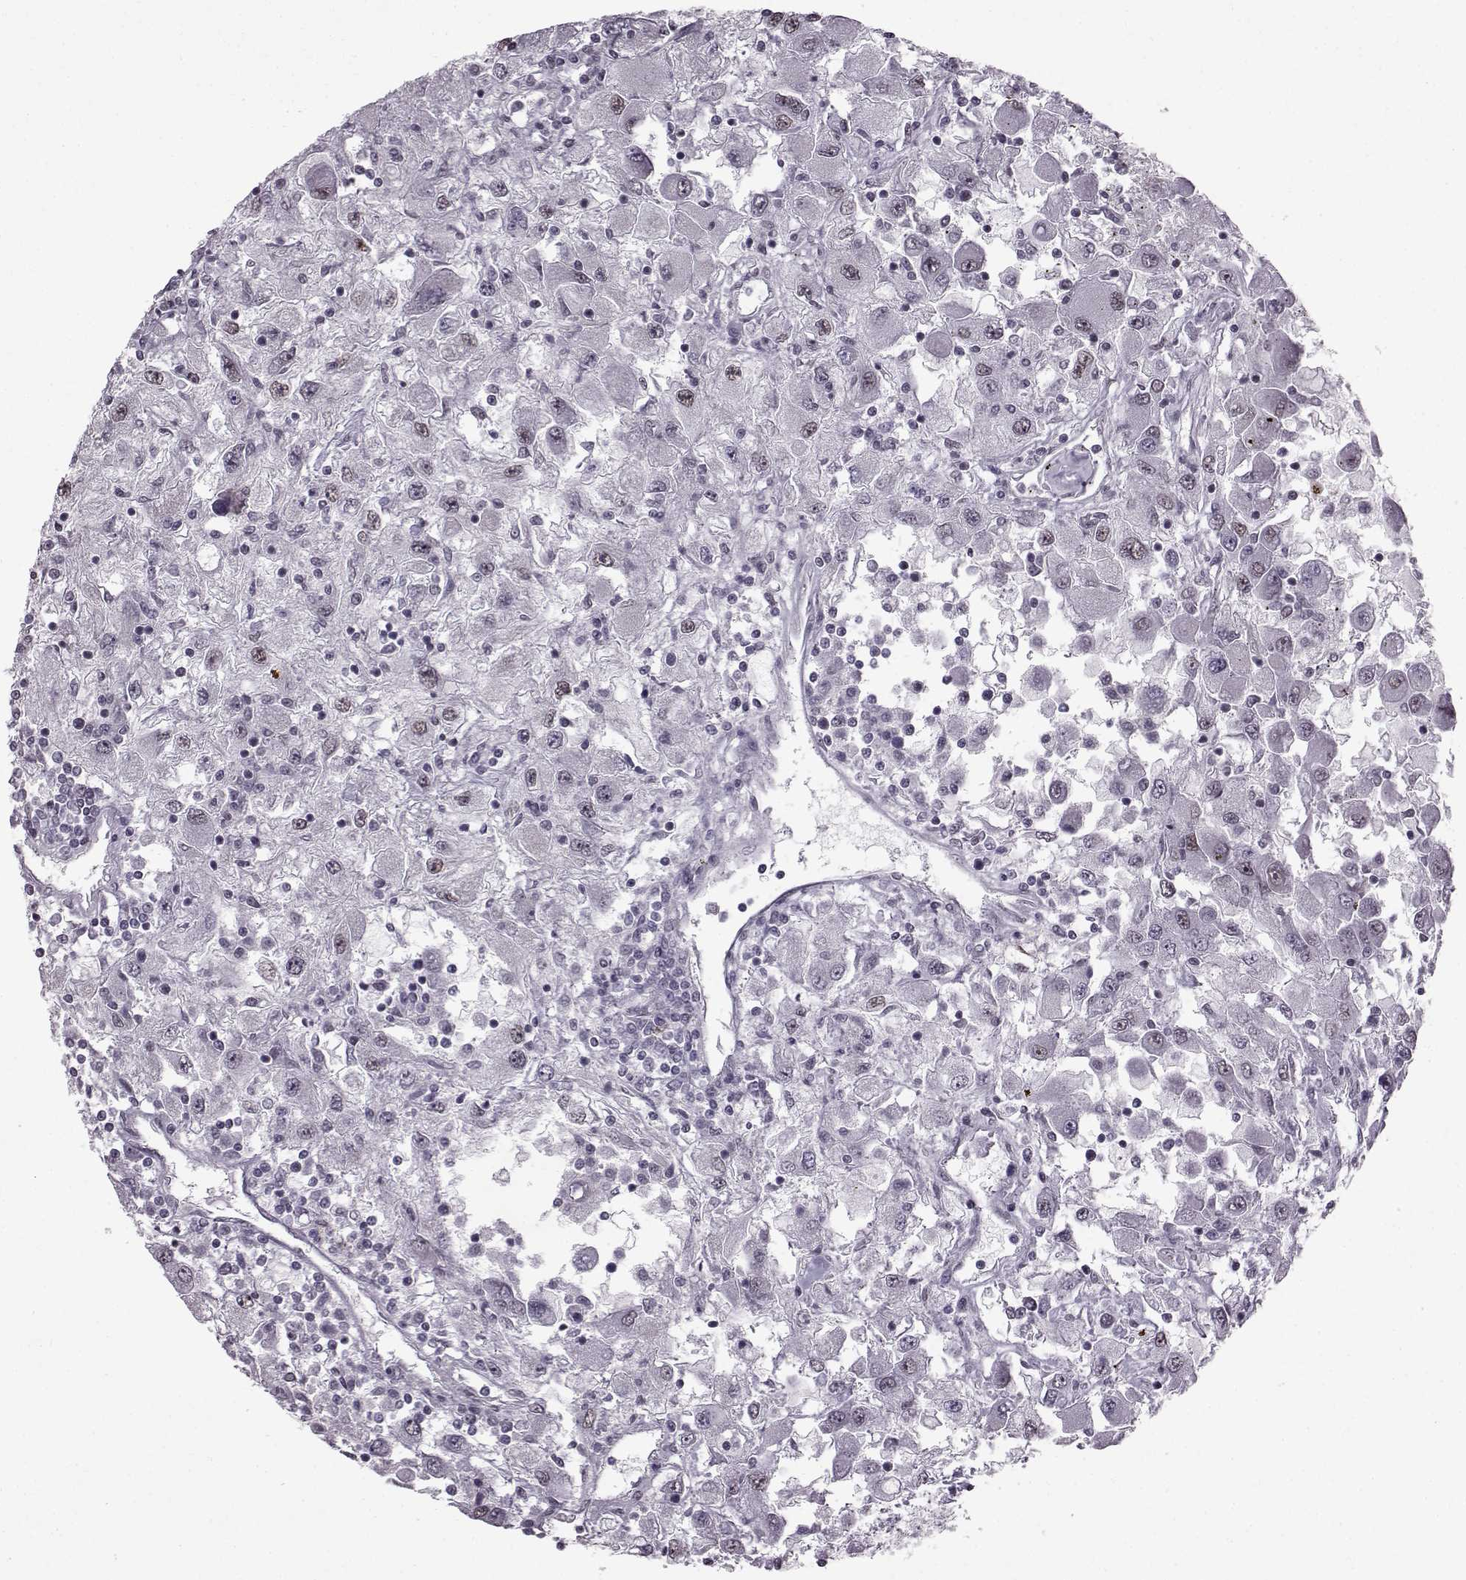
{"staining": {"intensity": "negative", "quantity": "none", "location": "none"}, "tissue": "renal cancer", "cell_type": "Tumor cells", "image_type": "cancer", "snomed": [{"axis": "morphology", "description": "Adenocarcinoma, NOS"}, {"axis": "topography", "description": "Kidney"}], "caption": "Tumor cells show no significant expression in renal cancer (adenocarcinoma).", "gene": "SLC28A2", "patient": {"sex": "female", "age": 67}}